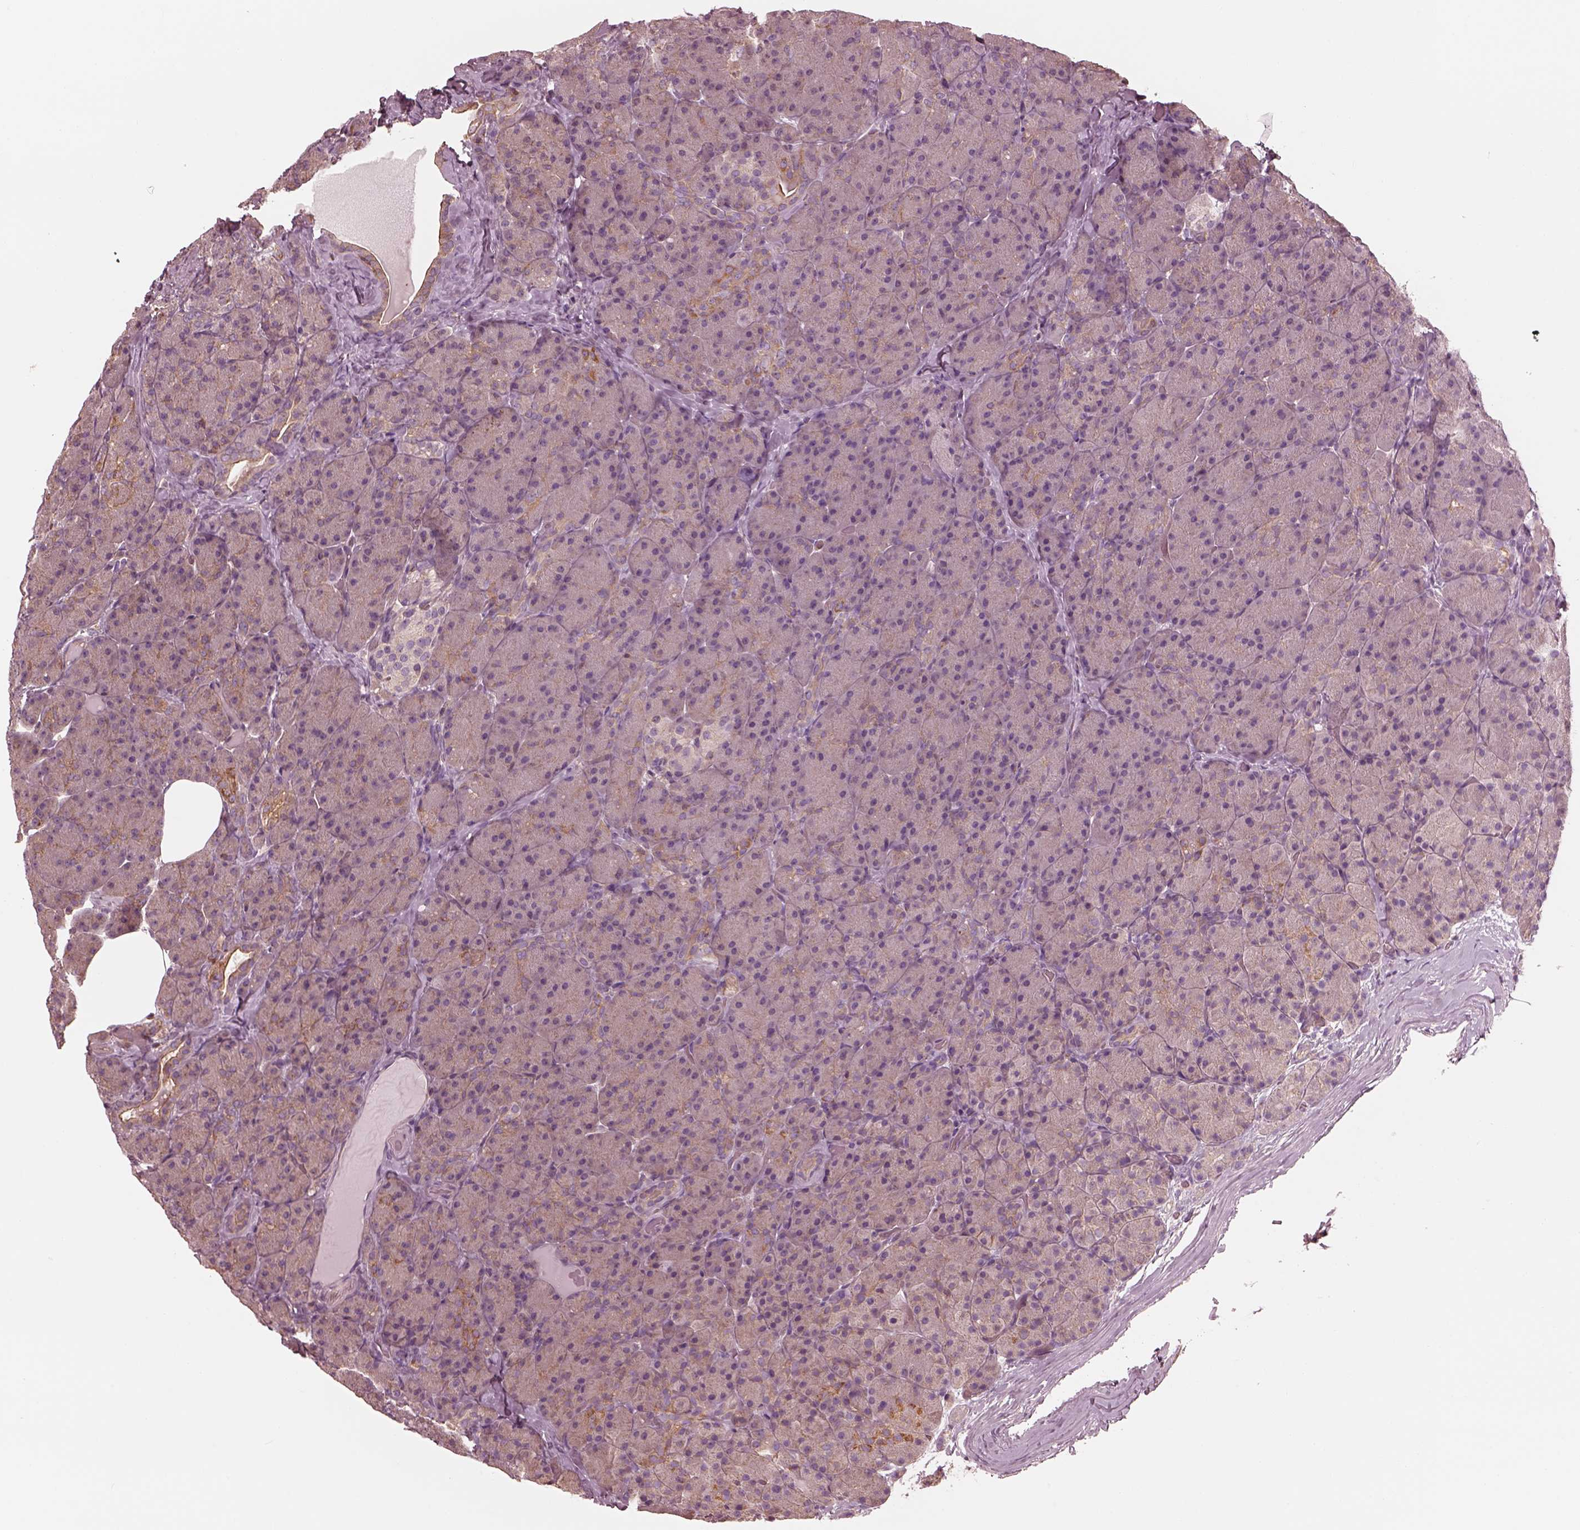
{"staining": {"intensity": "moderate", "quantity": "<25%", "location": "cytoplasmic/membranous"}, "tissue": "pancreas", "cell_type": "Exocrine glandular cells", "image_type": "normal", "snomed": [{"axis": "morphology", "description": "Normal tissue, NOS"}, {"axis": "topography", "description": "Pancreas"}], "caption": "The image reveals staining of benign pancreas, revealing moderate cytoplasmic/membranous protein positivity (brown color) within exocrine glandular cells.", "gene": "STK33", "patient": {"sex": "male", "age": 57}}